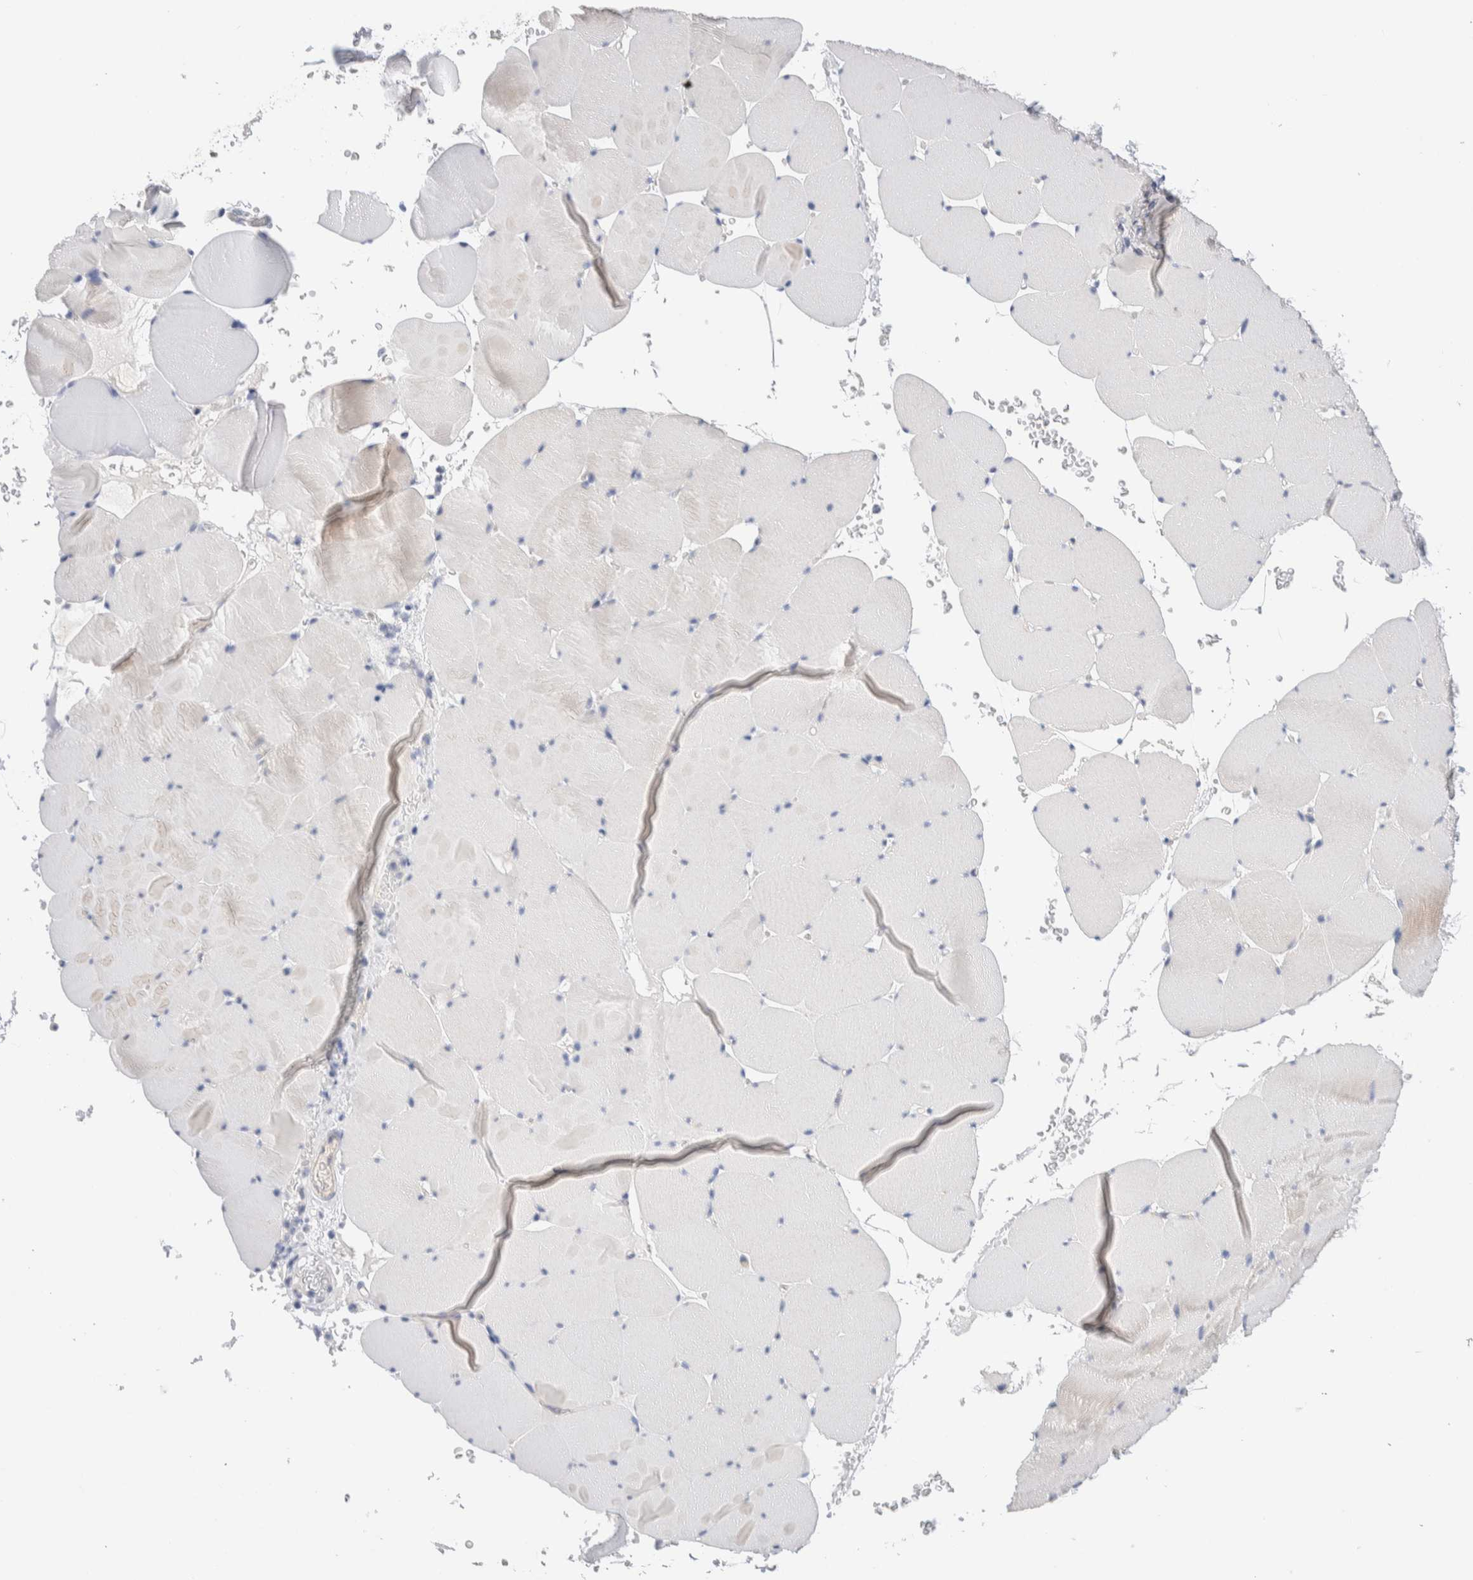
{"staining": {"intensity": "weak", "quantity": "25%-75%", "location": "cytoplasmic/membranous"}, "tissue": "skeletal muscle", "cell_type": "Myocytes", "image_type": "normal", "snomed": [{"axis": "morphology", "description": "Normal tissue, NOS"}, {"axis": "topography", "description": "Skeletal muscle"}], "caption": "An immunohistochemistry histopathology image of normal tissue is shown. Protein staining in brown shows weak cytoplasmic/membranous positivity in skeletal muscle within myocytes. The staining is performed using DAB (3,3'-diaminobenzidine) brown chromogen to label protein expression. The nuclei are counter-stained blue using hematoxylin.", "gene": "METRNL", "patient": {"sex": "male", "age": 62}}